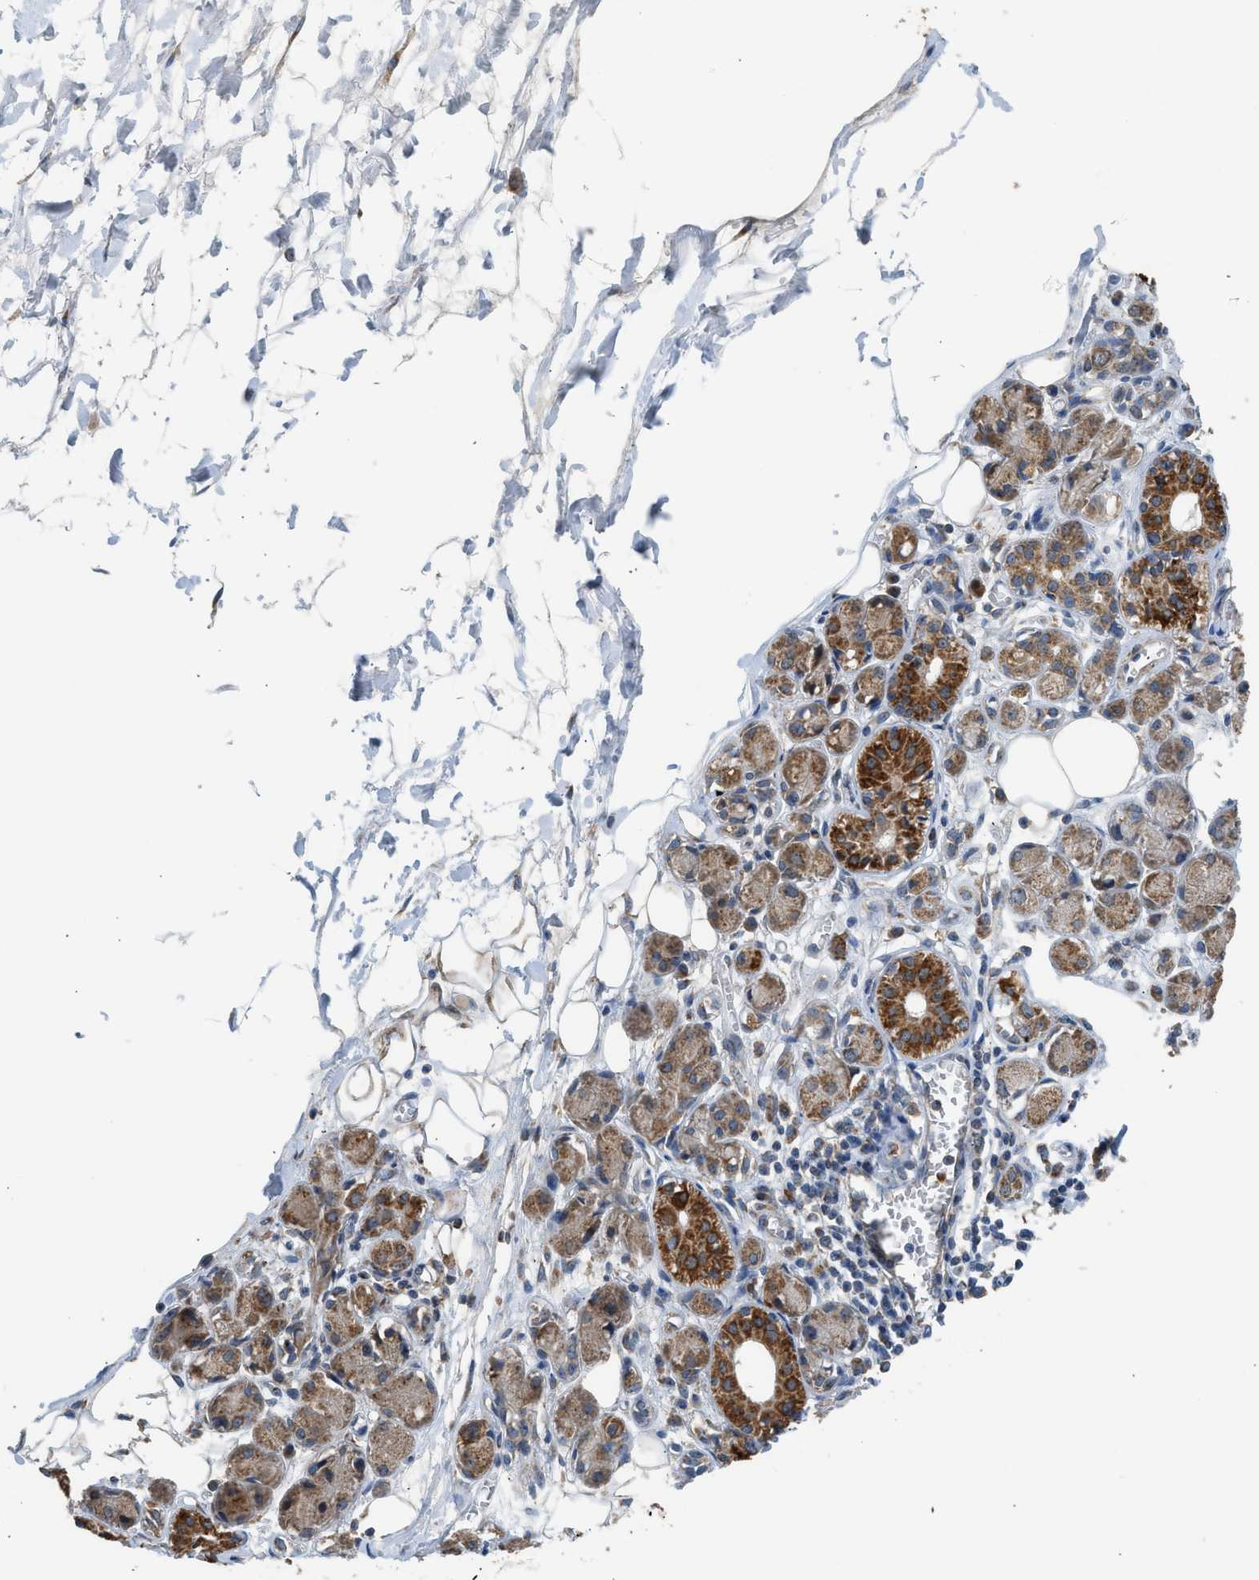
{"staining": {"intensity": "moderate", "quantity": "25%-75%", "location": "cytoplasmic/membranous"}, "tissue": "adipose tissue", "cell_type": "Adipocytes", "image_type": "normal", "snomed": [{"axis": "morphology", "description": "Normal tissue, NOS"}, {"axis": "morphology", "description": "Inflammation, NOS"}, {"axis": "topography", "description": "Vascular tissue"}, {"axis": "topography", "description": "Salivary gland"}], "caption": "Adipose tissue stained with immunohistochemistry shows moderate cytoplasmic/membranous expression in approximately 25%-75% of adipocytes. The staining was performed using DAB (3,3'-diaminobenzidine) to visualize the protein expression in brown, while the nuclei were stained in blue with hematoxylin (Magnification: 20x).", "gene": "STARD3", "patient": {"sex": "female", "age": 75}}